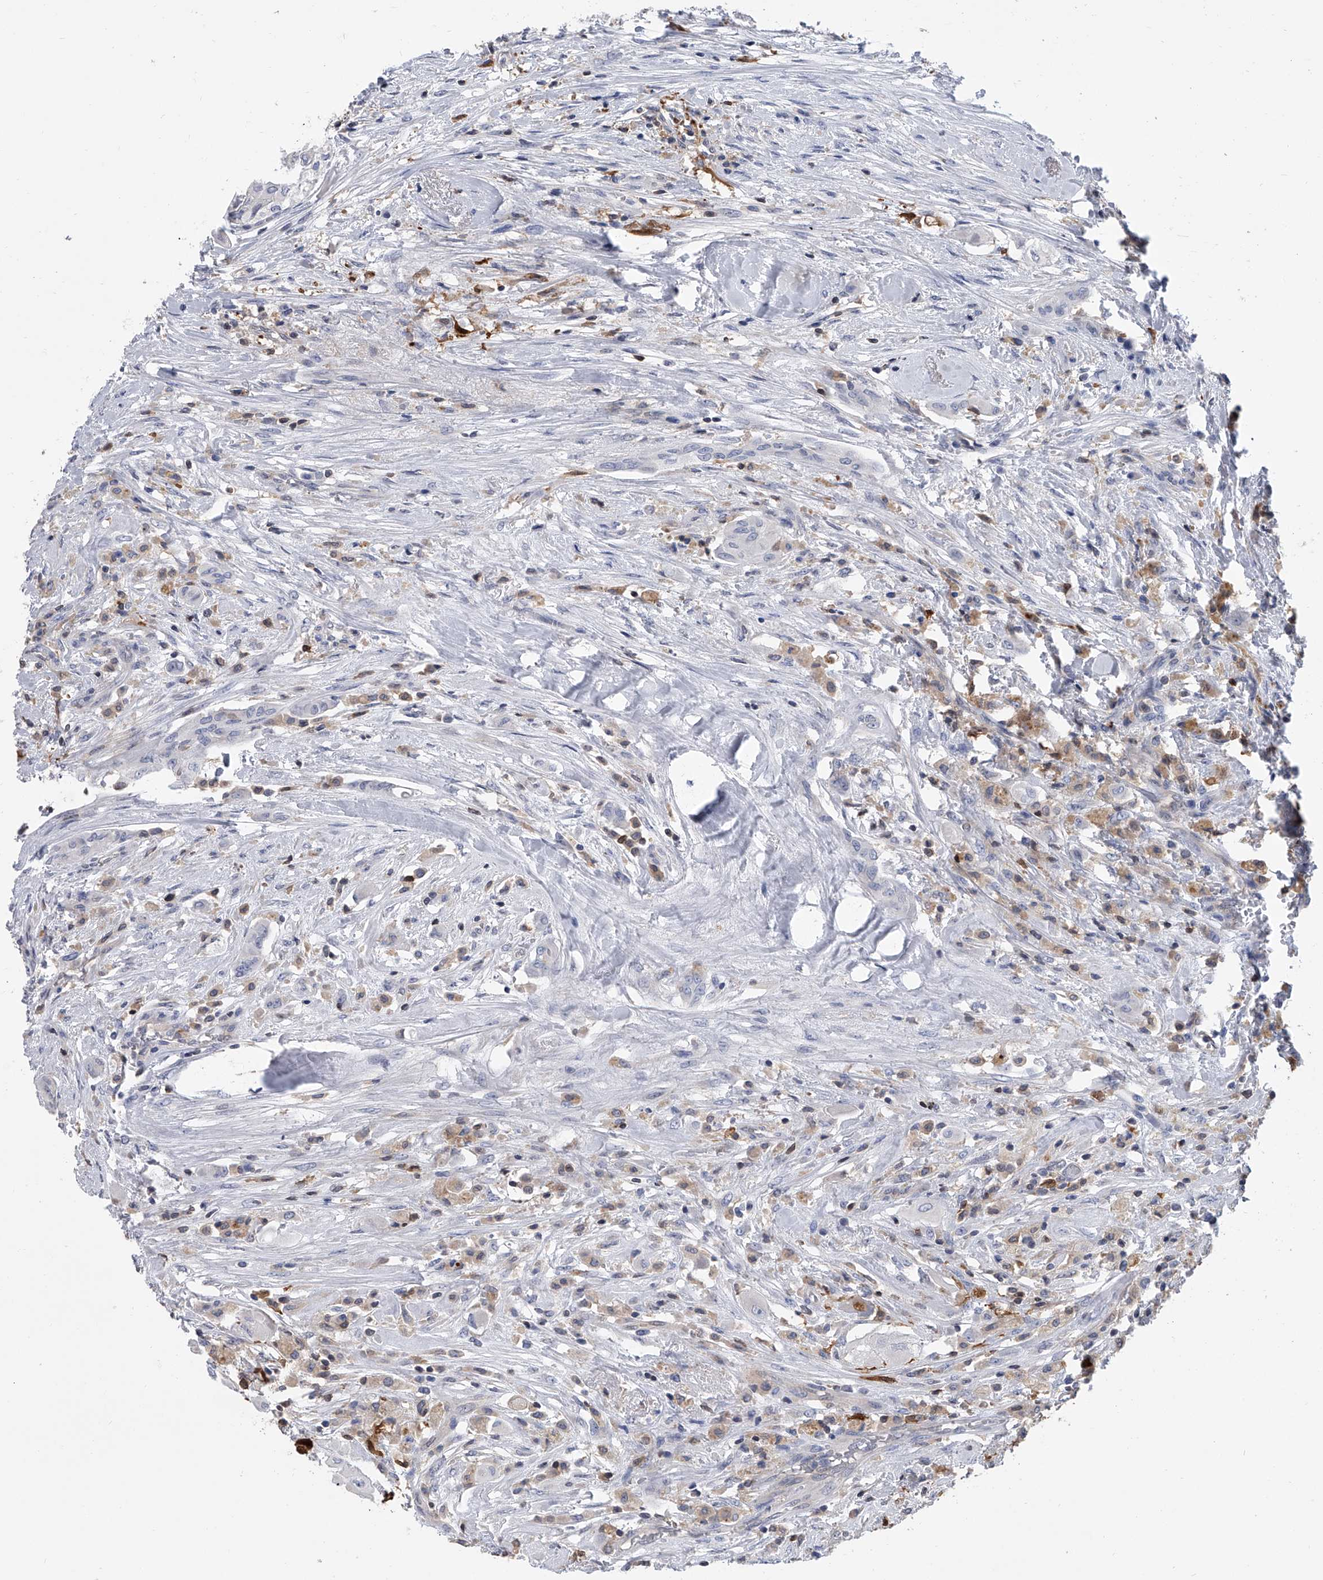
{"staining": {"intensity": "negative", "quantity": "none", "location": "none"}, "tissue": "thyroid cancer", "cell_type": "Tumor cells", "image_type": "cancer", "snomed": [{"axis": "morphology", "description": "Papillary adenocarcinoma, NOS"}, {"axis": "topography", "description": "Thyroid gland"}], "caption": "Tumor cells show no significant protein expression in thyroid papillary adenocarcinoma.", "gene": "SERPINB9", "patient": {"sex": "female", "age": 59}}